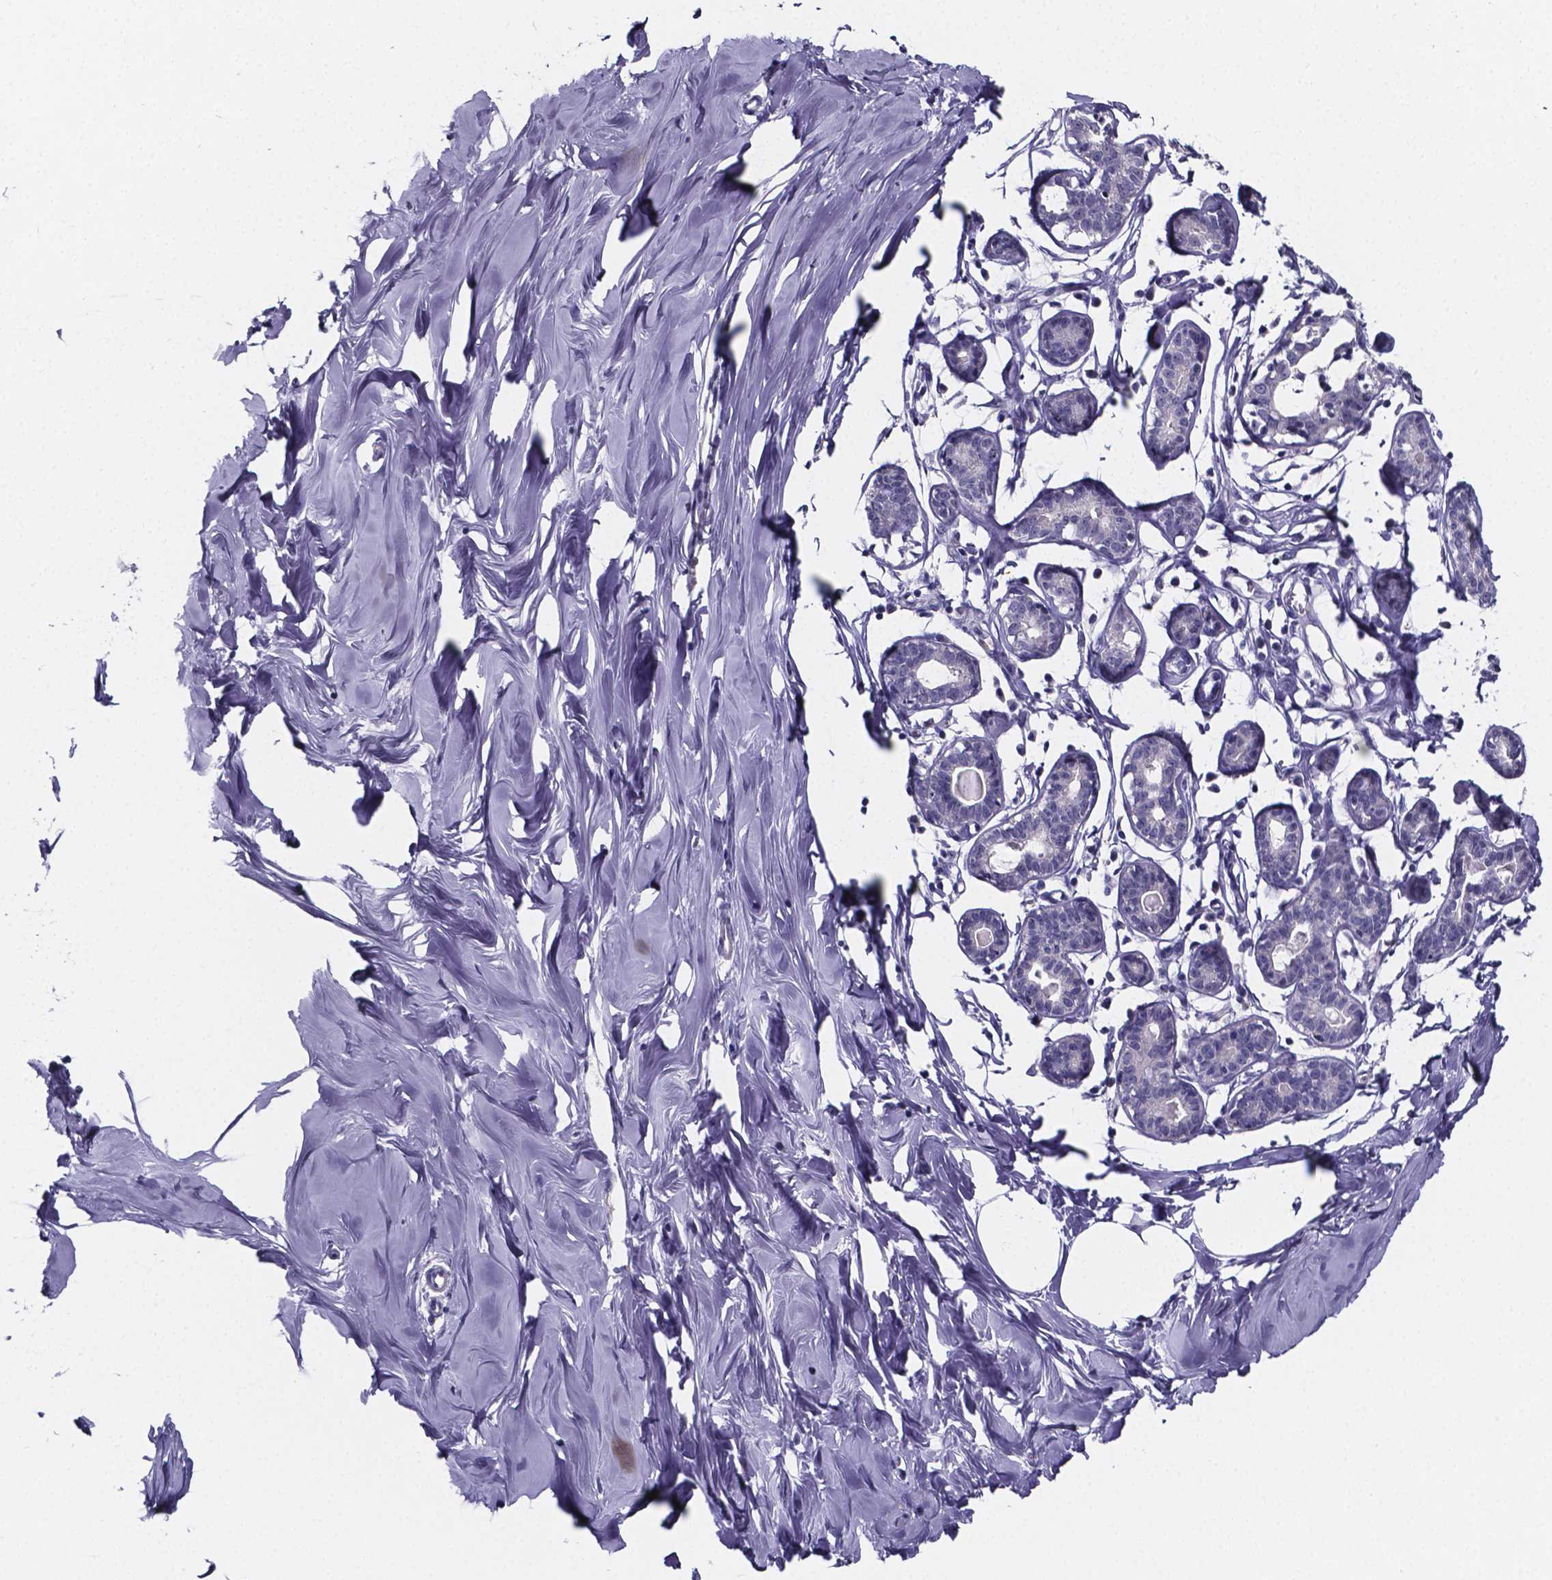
{"staining": {"intensity": "negative", "quantity": "none", "location": "none"}, "tissue": "breast", "cell_type": "Adipocytes", "image_type": "normal", "snomed": [{"axis": "morphology", "description": "Normal tissue, NOS"}, {"axis": "topography", "description": "Breast"}], "caption": "Adipocytes are negative for brown protein staining in benign breast. Nuclei are stained in blue.", "gene": "IZUMO1", "patient": {"sex": "female", "age": 27}}